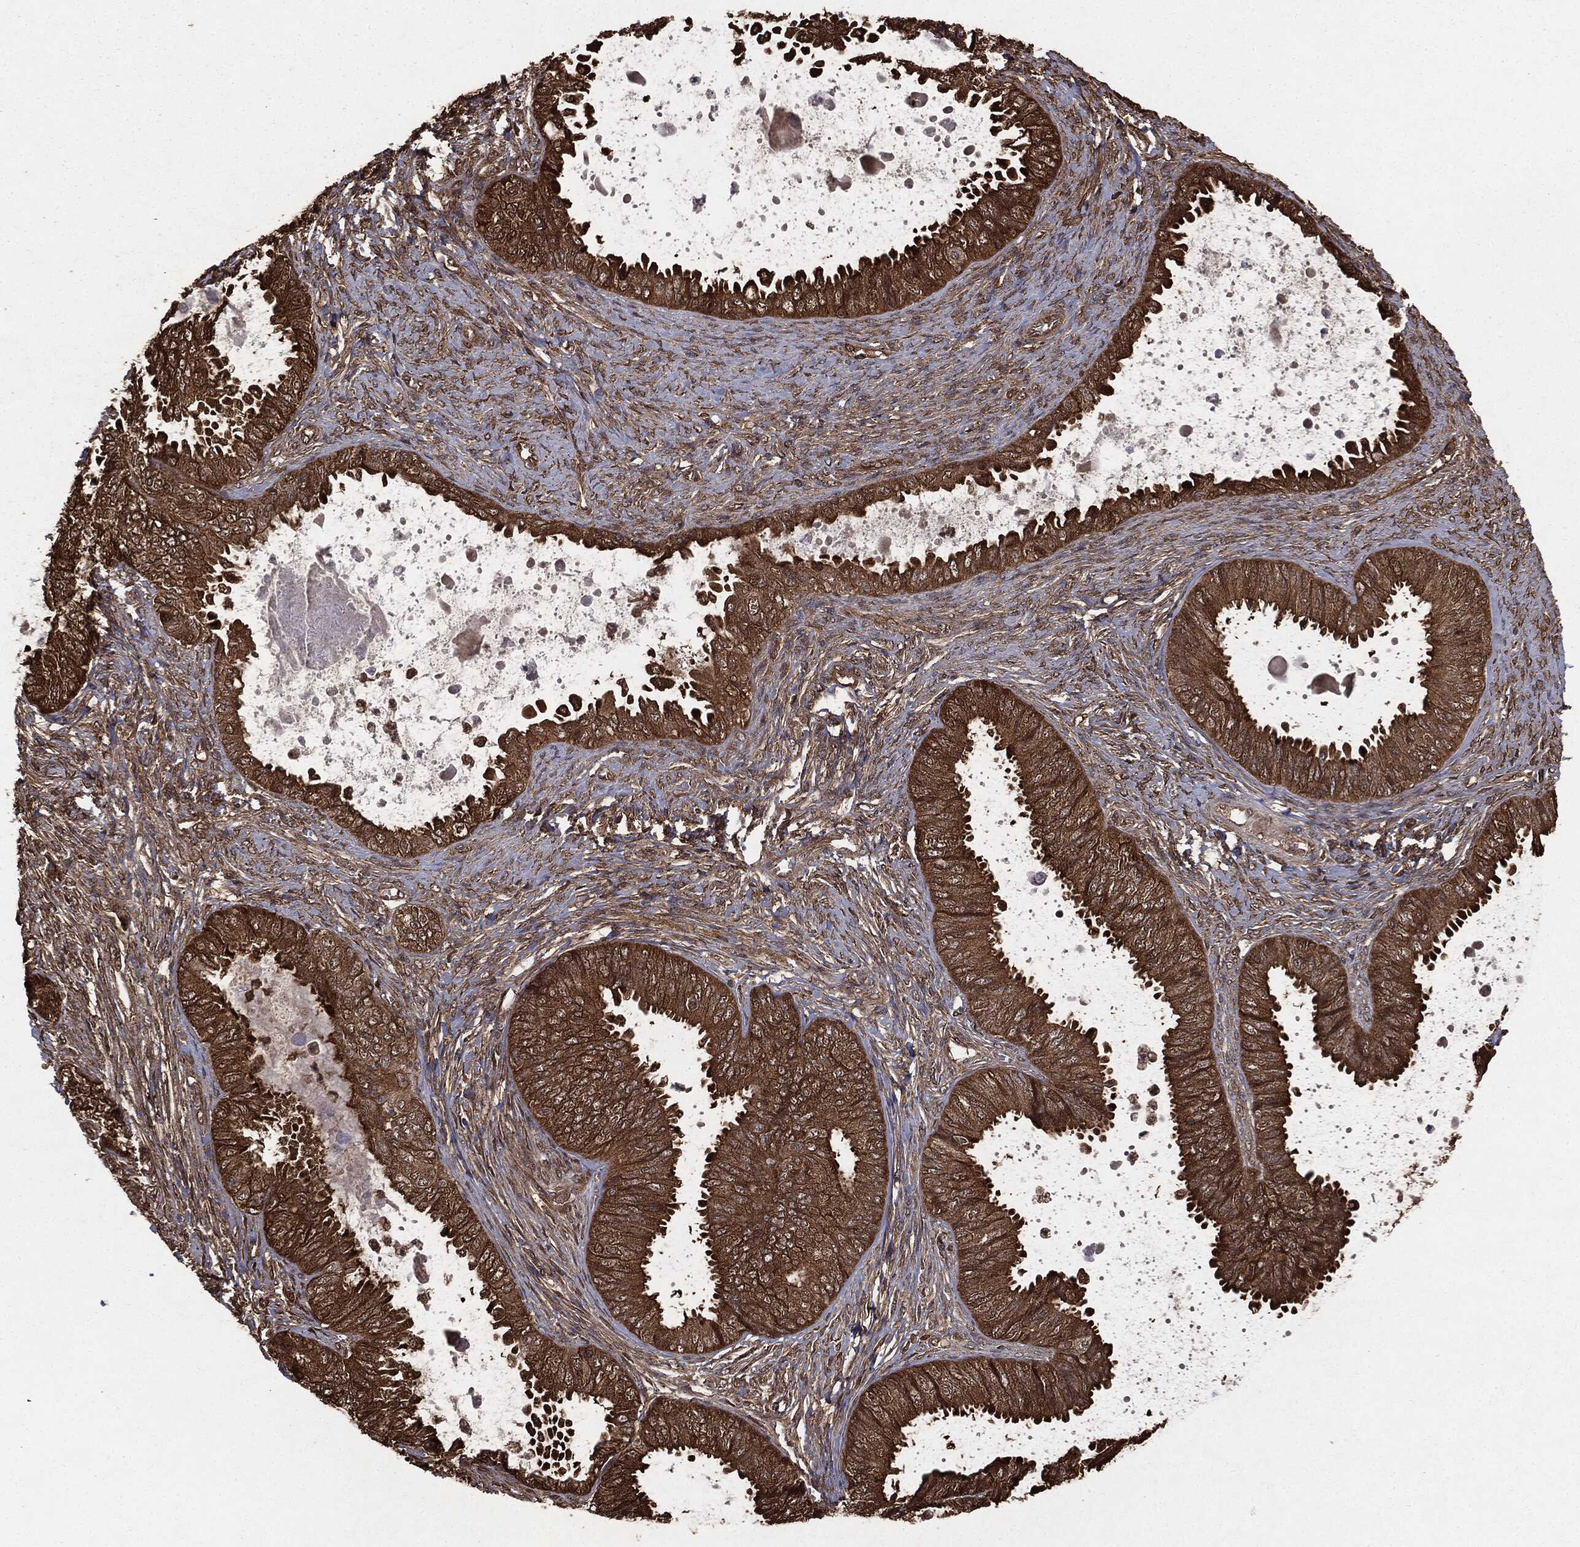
{"staining": {"intensity": "strong", "quantity": ">75%", "location": "cytoplasmic/membranous"}, "tissue": "ovarian cancer", "cell_type": "Tumor cells", "image_type": "cancer", "snomed": [{"axis": "morphology", "description": "Carcinoma, endometroid"}, {"axis": "topography", "description": "Ovary"}], "caption": "Ovarian cancer was stained to show a protein in brown. There is high levels of strong cytoplasmic/membranous expression in approximately >75% of tumor cells. Immunohistochemistry stains the protein in brown and the nuclei are stained blue.", "gene": "NME1", "patient": {"sex": "female", "age": 70}}